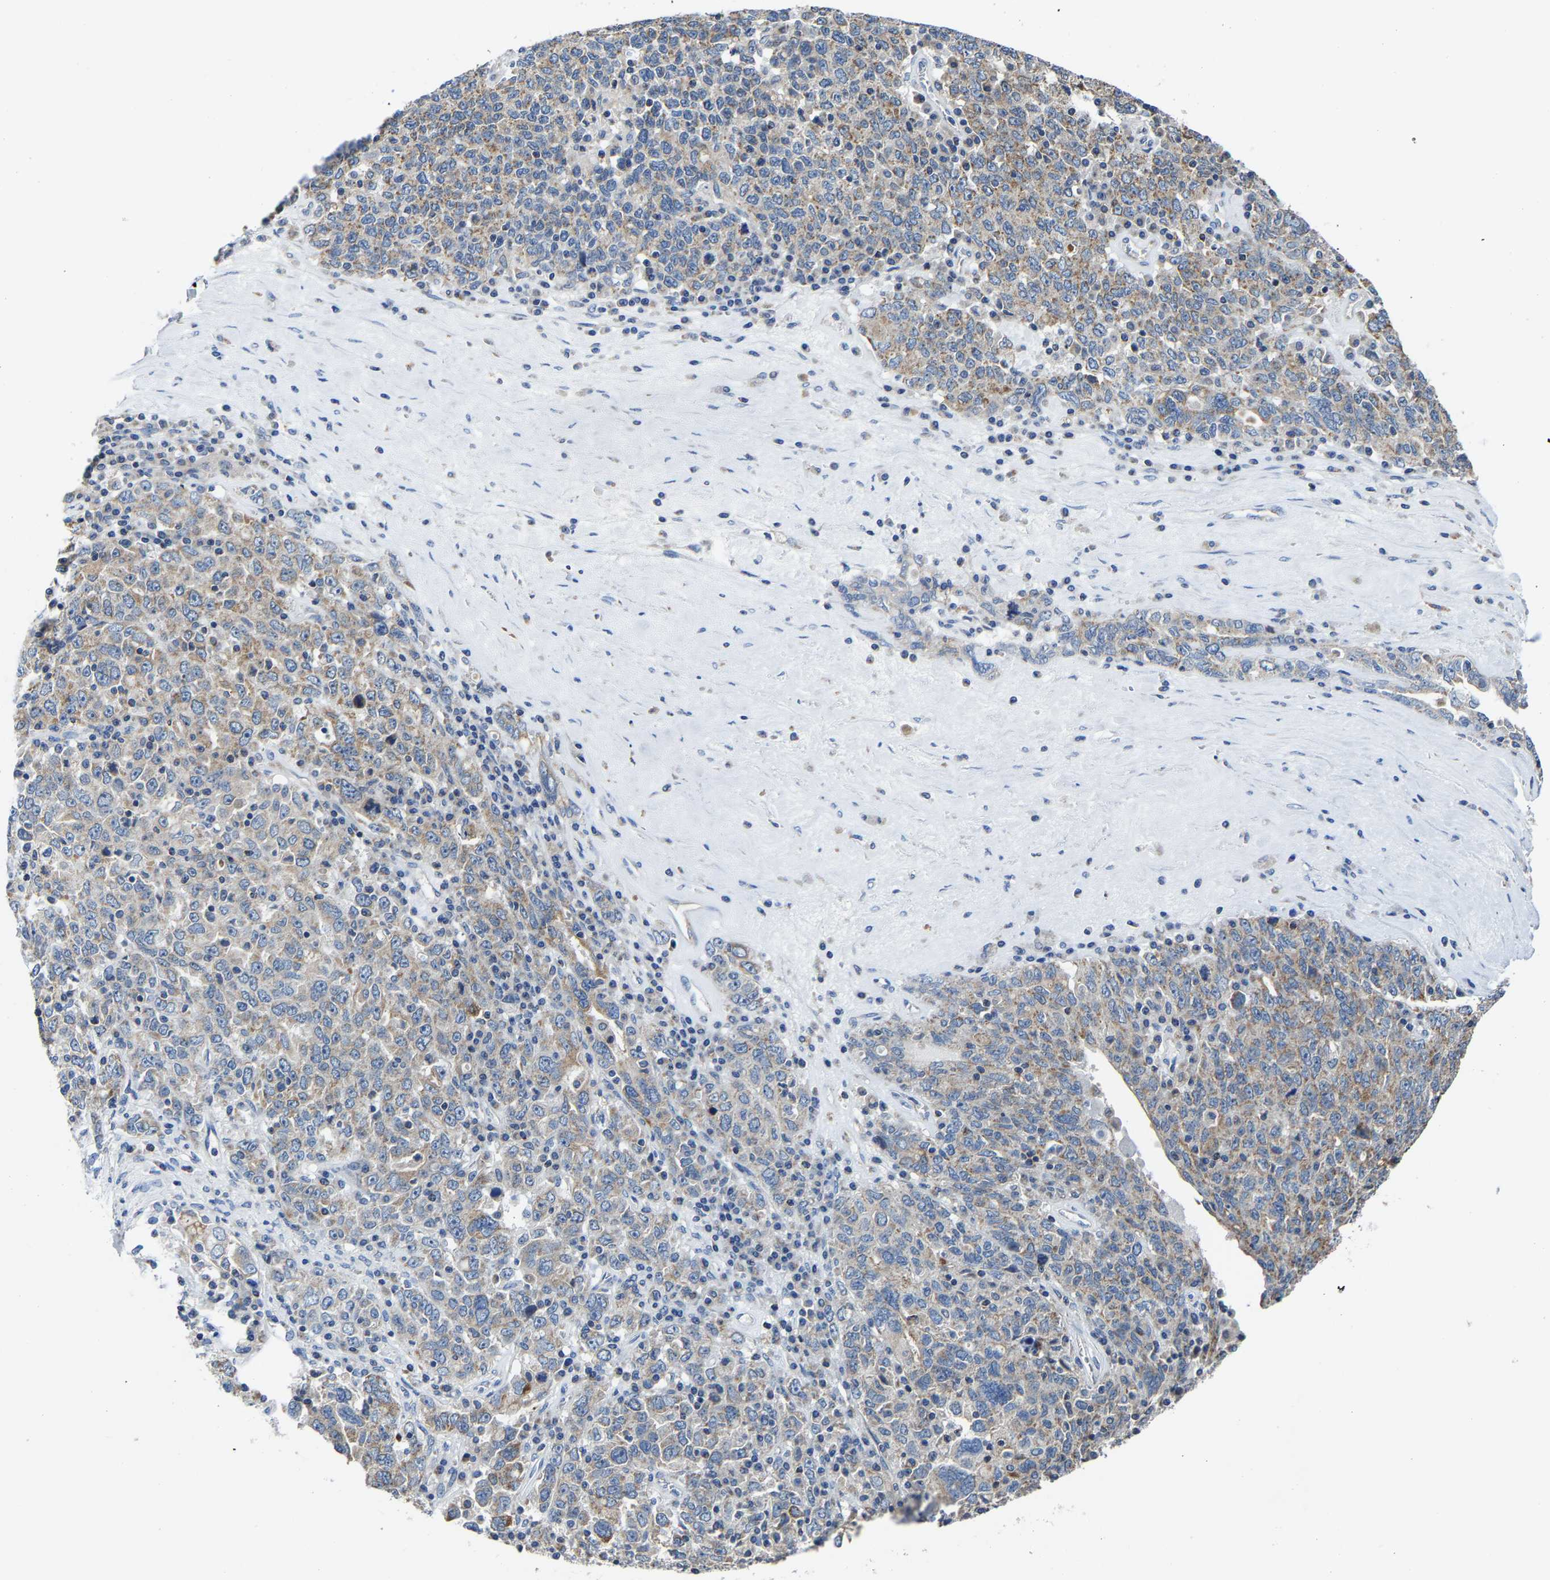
{"staining": {"intensity": "weak", "quantity": ">75%", "location": "cytoplasmic/membranous"}, "tissue": "ovarian cancer", "cell_type": "Tumor cells", "image_type": "cancer", "snomed": [{"axis": "morphology", "description": "Carcinoma, endometroid"}, {"axis": "topography", "description": "Ovary"}], "caption": "The image exhibits a brown stain indicating the presence of a protein in the cytoplasmic/membranous of tumor cells in ovarian cancer. (Stains: DAB (3,3'-diaminobenzidine) in brown, nuclei in blue, Microscopy: brightfield microscopy at high magnification).", "gene": "AGK", "patient": {"sex": "female", "age": 62}}